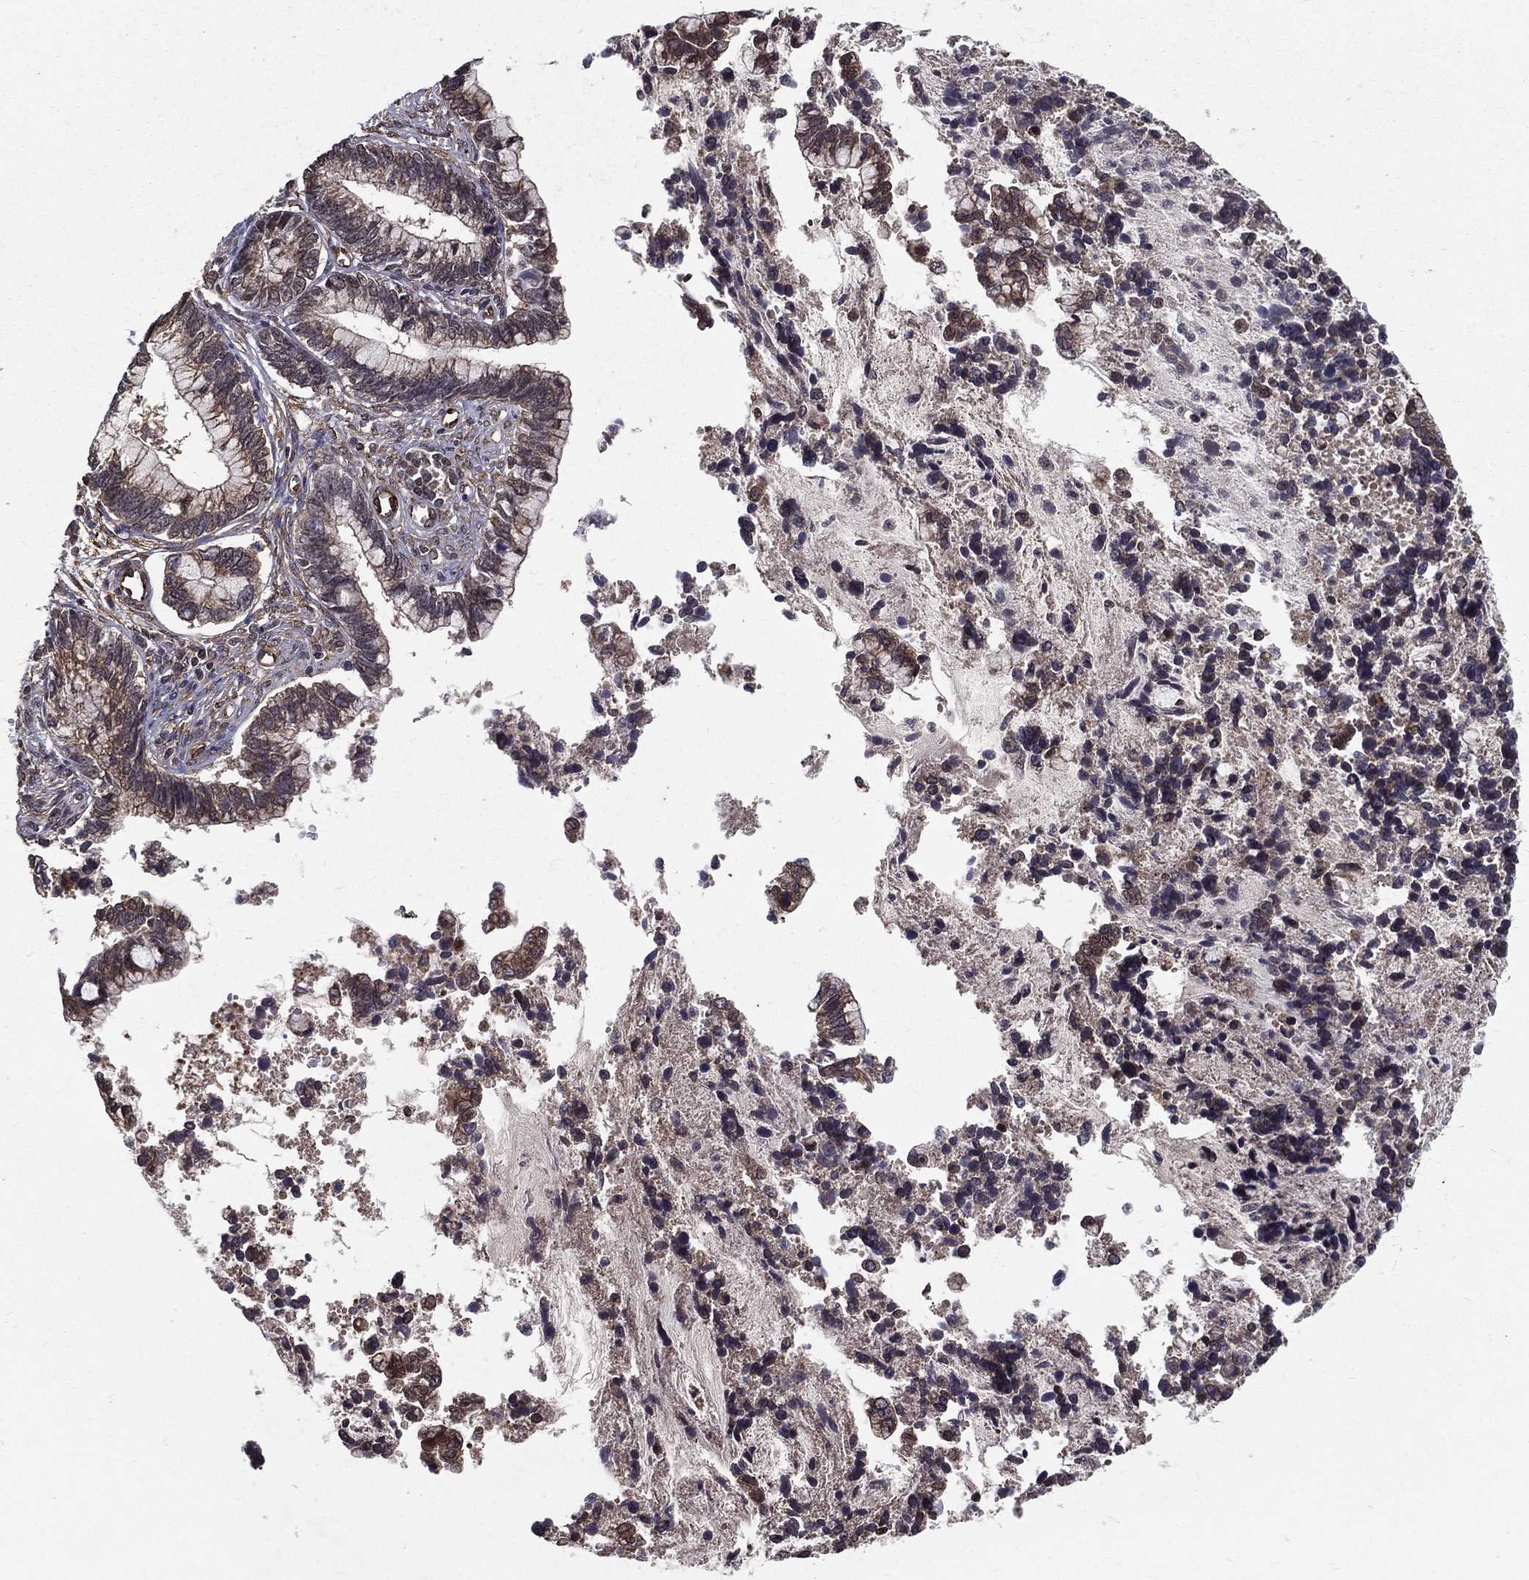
{"staining": {"intensity": "weak", "quantity": ">75%", "location": "cytoplasmic/membranous"}, "tissue": "cervical cancer", "cell_type": "Tumor cells", "image_type": "cancer", "snomed": [{"axis": "morphology", "description": "Adenocarcinoma, NOS"}, {"axis": "topography", "description": "Cervix"}], "caption": "This histopathology image displays immunohistochemistry staining of human cervical cancer, with low weak cytoplasmic/membranous positivity in approximately >75% of tumor cells.", "gene": "CERS2", "patient": {"sex": "female", "age": 44}}